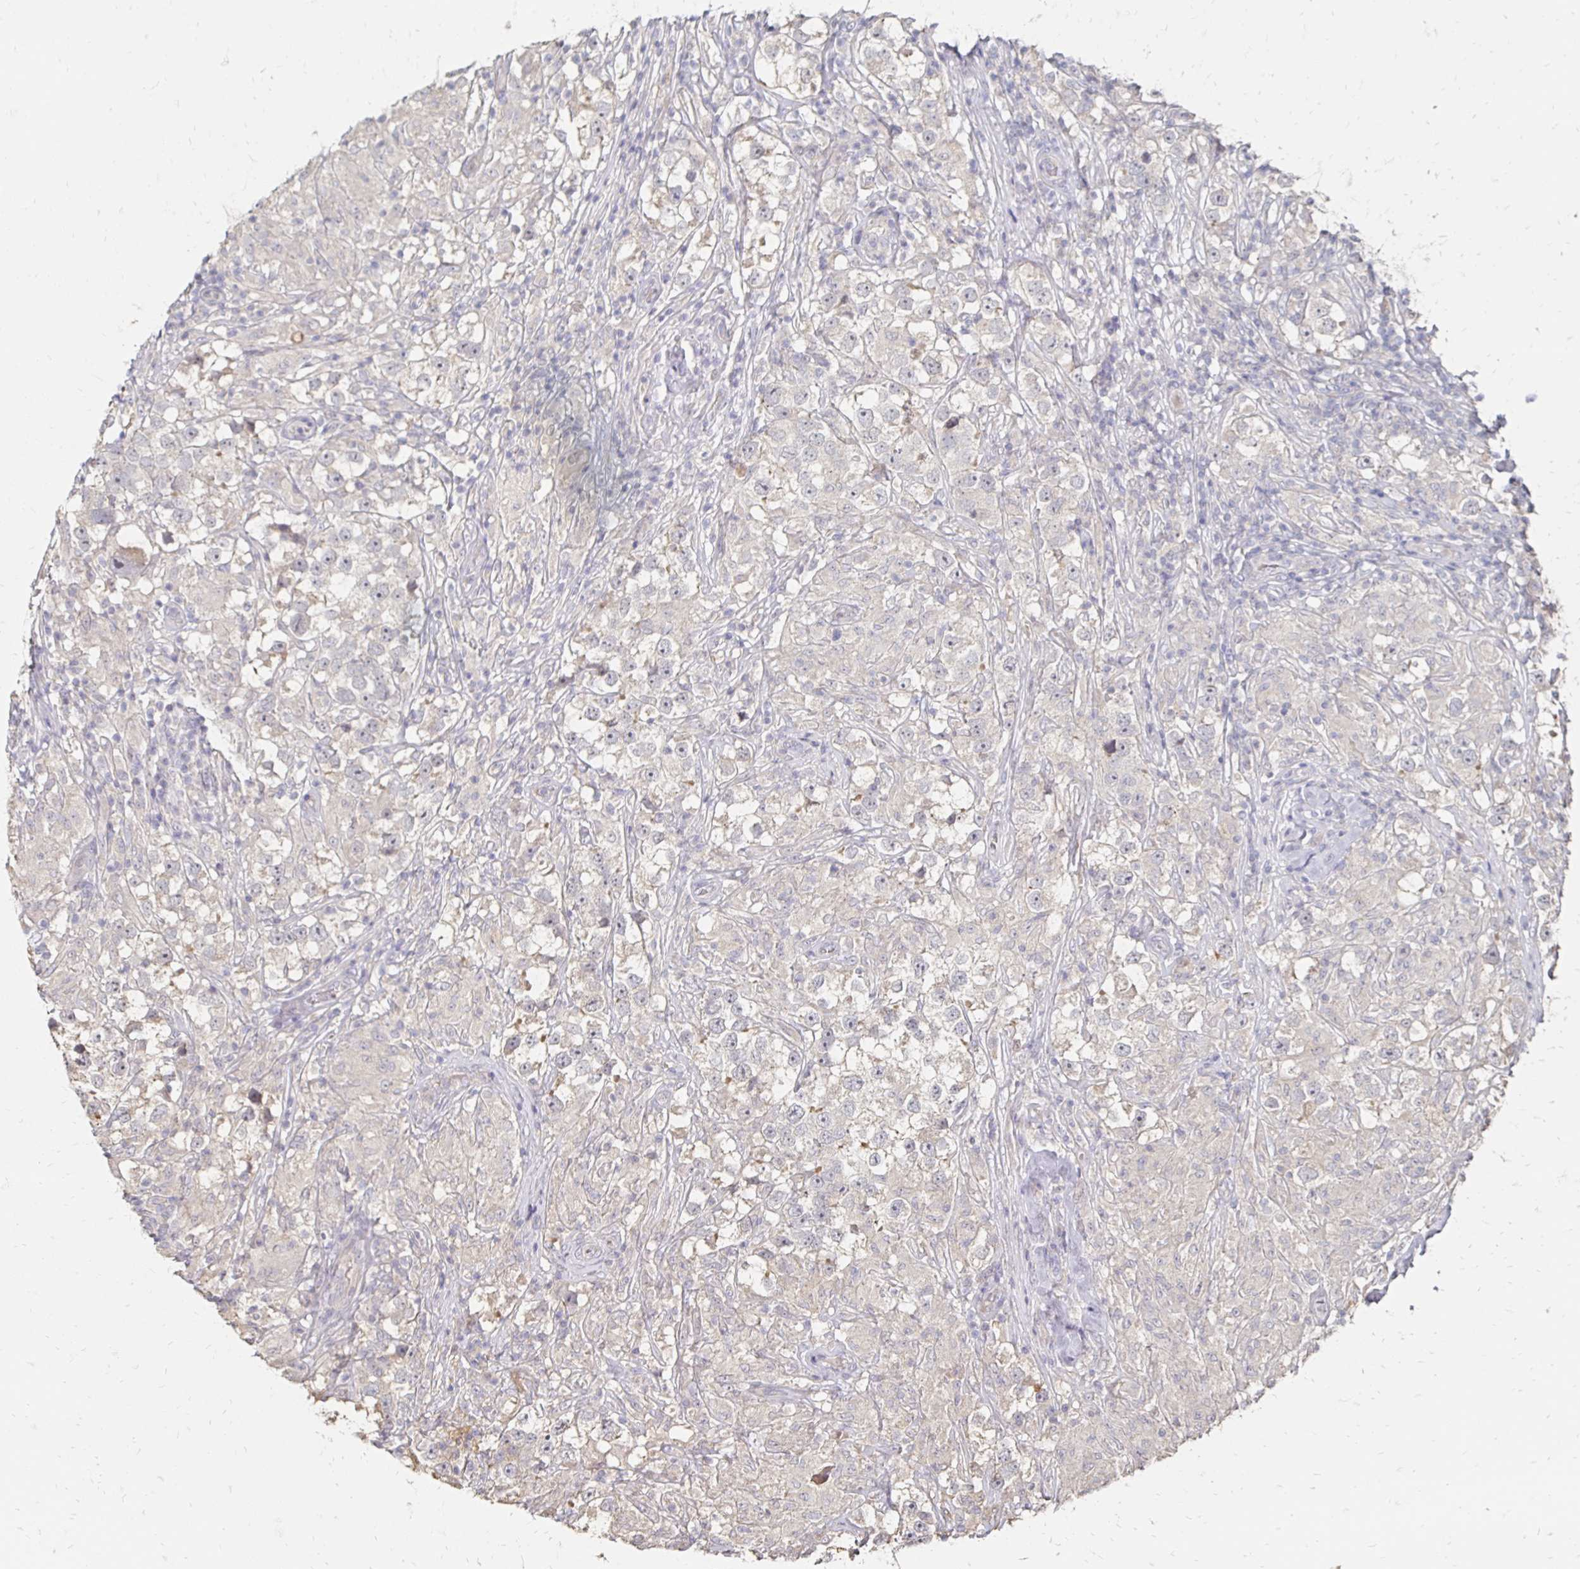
{"staining": {"intensity": "negative", "quantity": "none", "location": "none"}, "tissue": "testis cancer", "cell_type": "Tumor cells", "image_type": "cancer", "snomed": [{"axis": "morphology", "description": "Seminoma, NOS"}, {"axis": "topography", "description": "Testis"}], "caption": "Immunohistochemical staining of human testis seminoma exhibits no significant expression in tumor cells.", "gene": "ZNF727", "patient": {"sex": "male", "age": 46}}